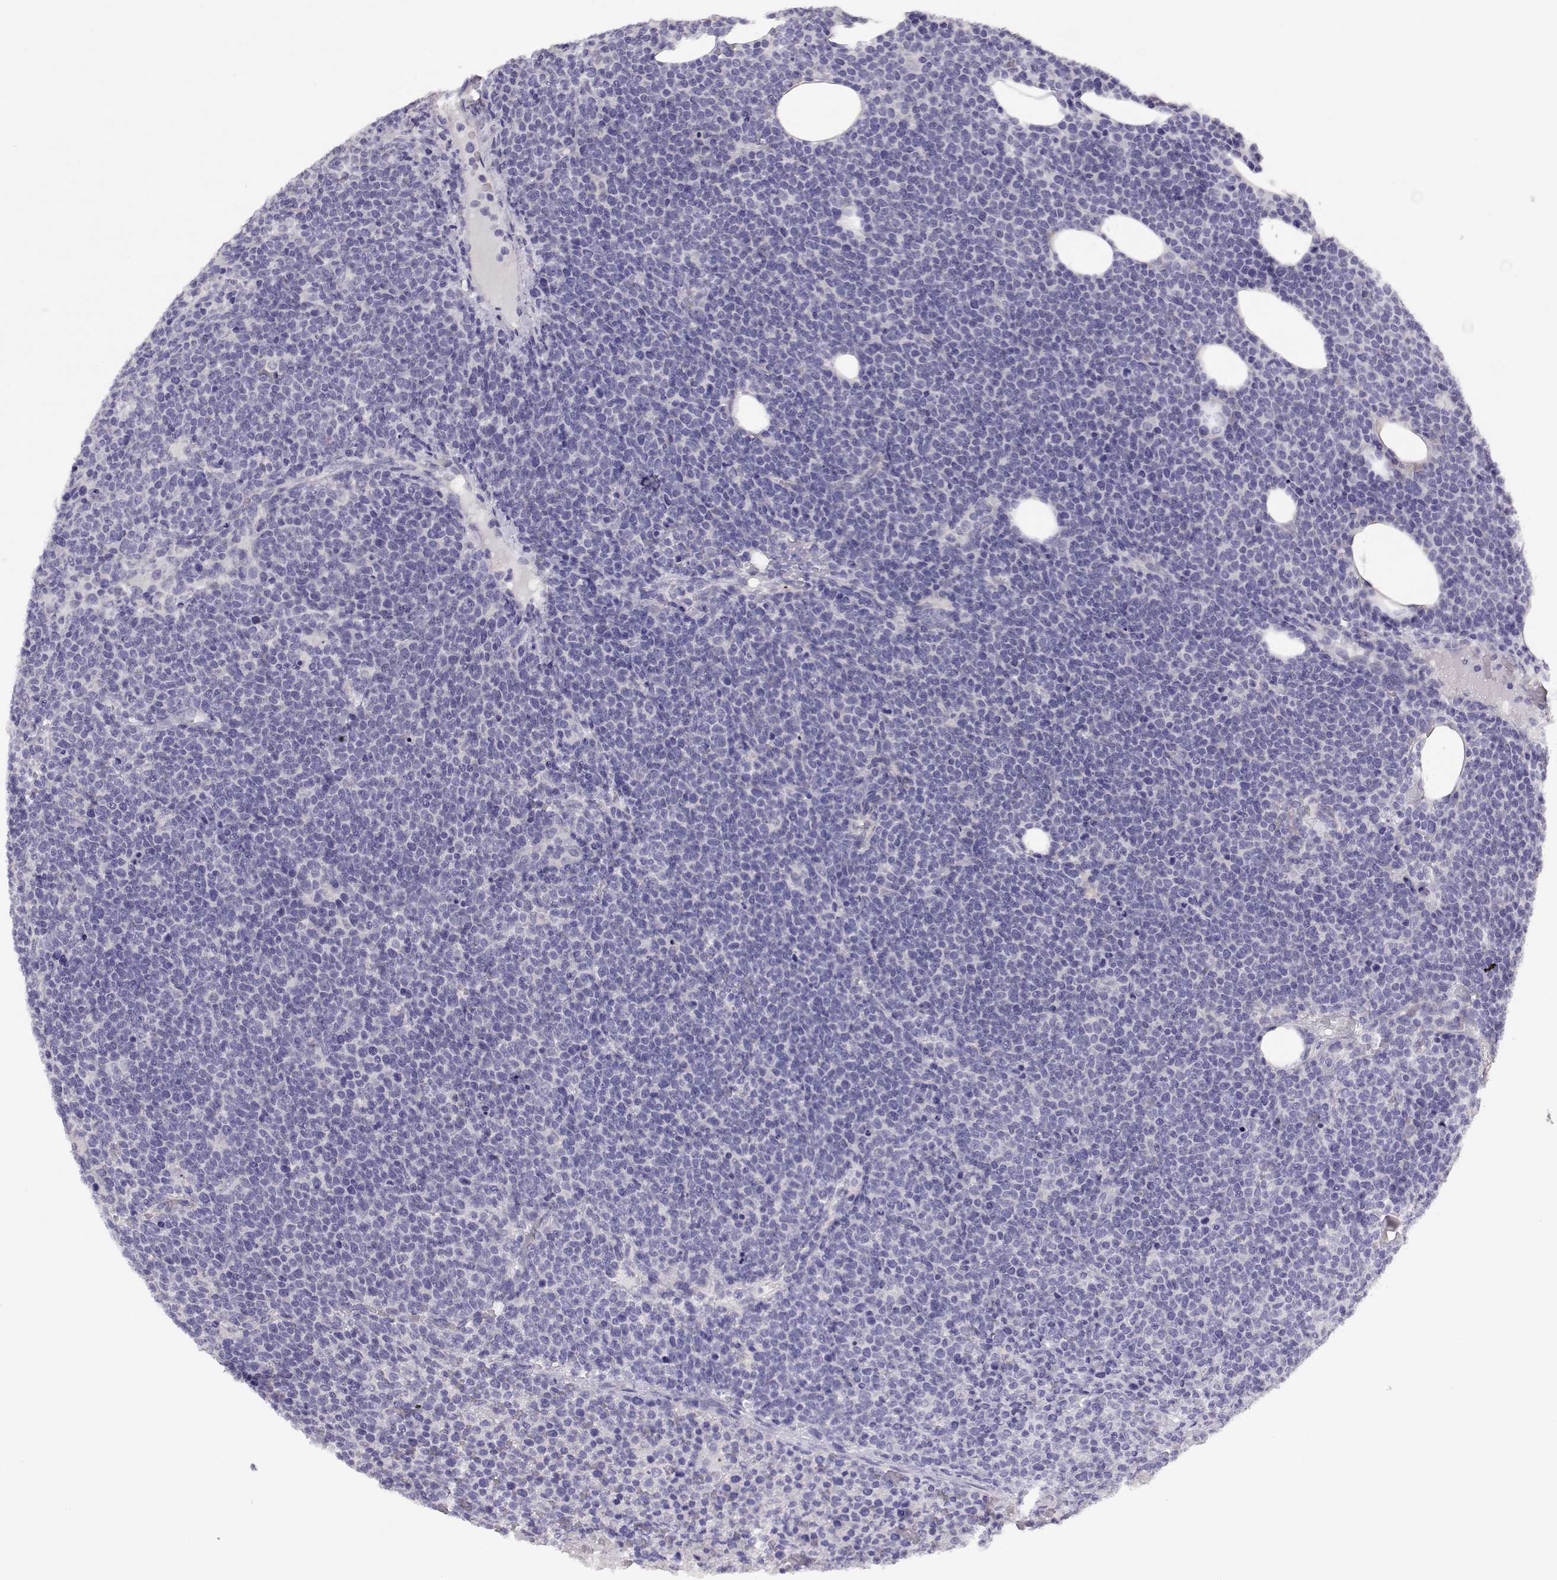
{"staining": {"intensity": "negative", "quantity": "none", "location": "none"}, "tissue": "lymphoma", "cell_type": "Tumor cells", "image_type": "cancer", "snomed": [{"axis": "morphology", "description": "Malignant lymphoma, non-Hodgkin's type, High grade"}, {"axis": "topography", "description": "Lymph node"}], "caption": "IHC micrograph of neoplastic tissue: malignant lymphoma, non-Hodgkin's type (high-grade) stained with DAB reveals no significant protein expression in tumor cells.", "gene": "ENDOU", "patient": {"sex": "male", "age": 61}}